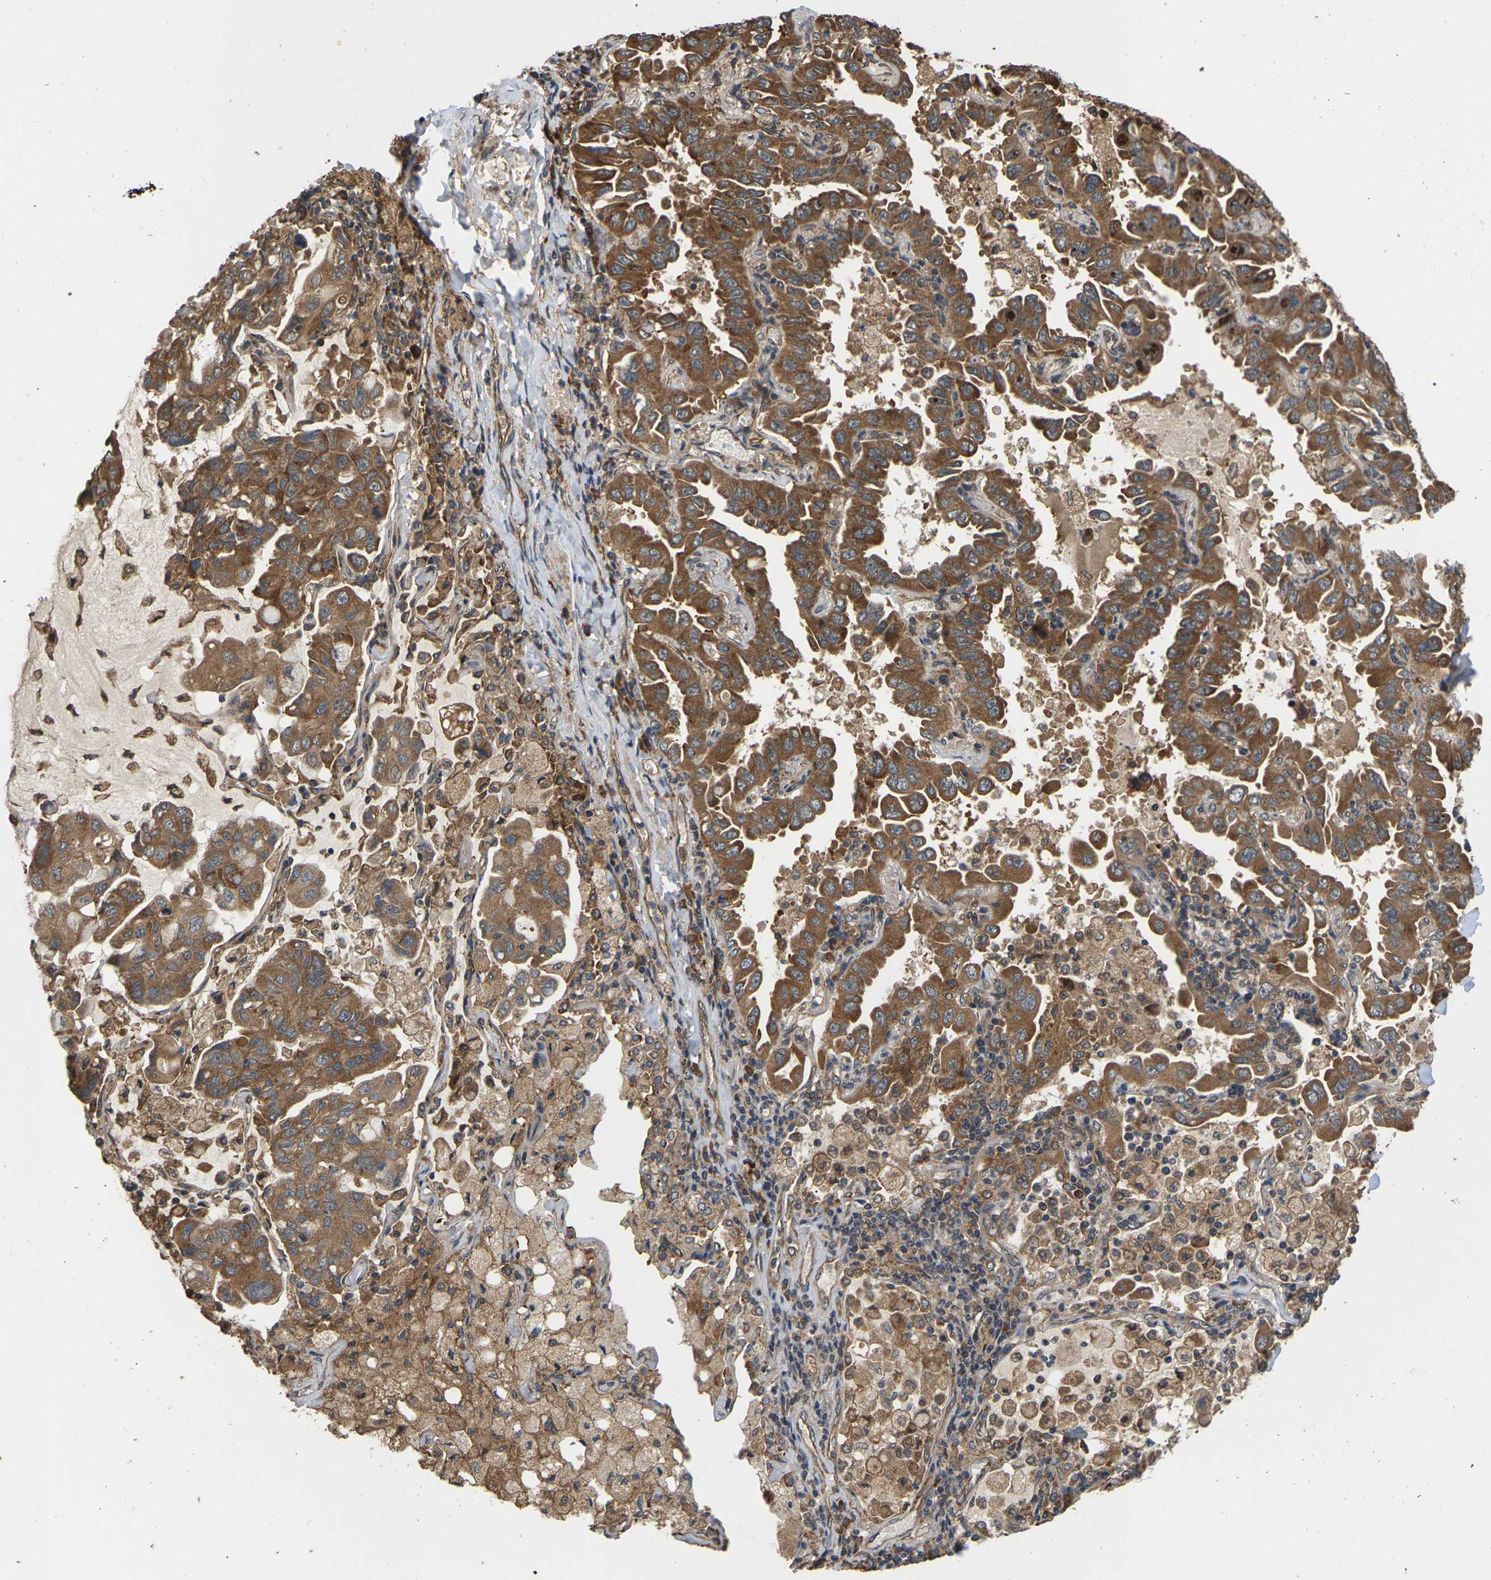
{"staining": {"intensity": "strong", "quantity": ">75%", "location": "cytoplasmic/membranous"}, "tissue": "lung cancer", "cell_type": "Tumor cells", "image_type": "cancer", "snomed": [{"axis": "morphology", "description": "Adenocarcinoma, NOS"}, {"axis": "topography", "description": "Lung"}], "caption": "A high amount of strong cytoplasmic/membranous positivity is identified in about >75% of tumor cells in lung cancer tissue. (DAB IHC with brightfield microscopy, high magnification).", "gene": "NRAS", "patient": {"sex": "male", "age": 64}}